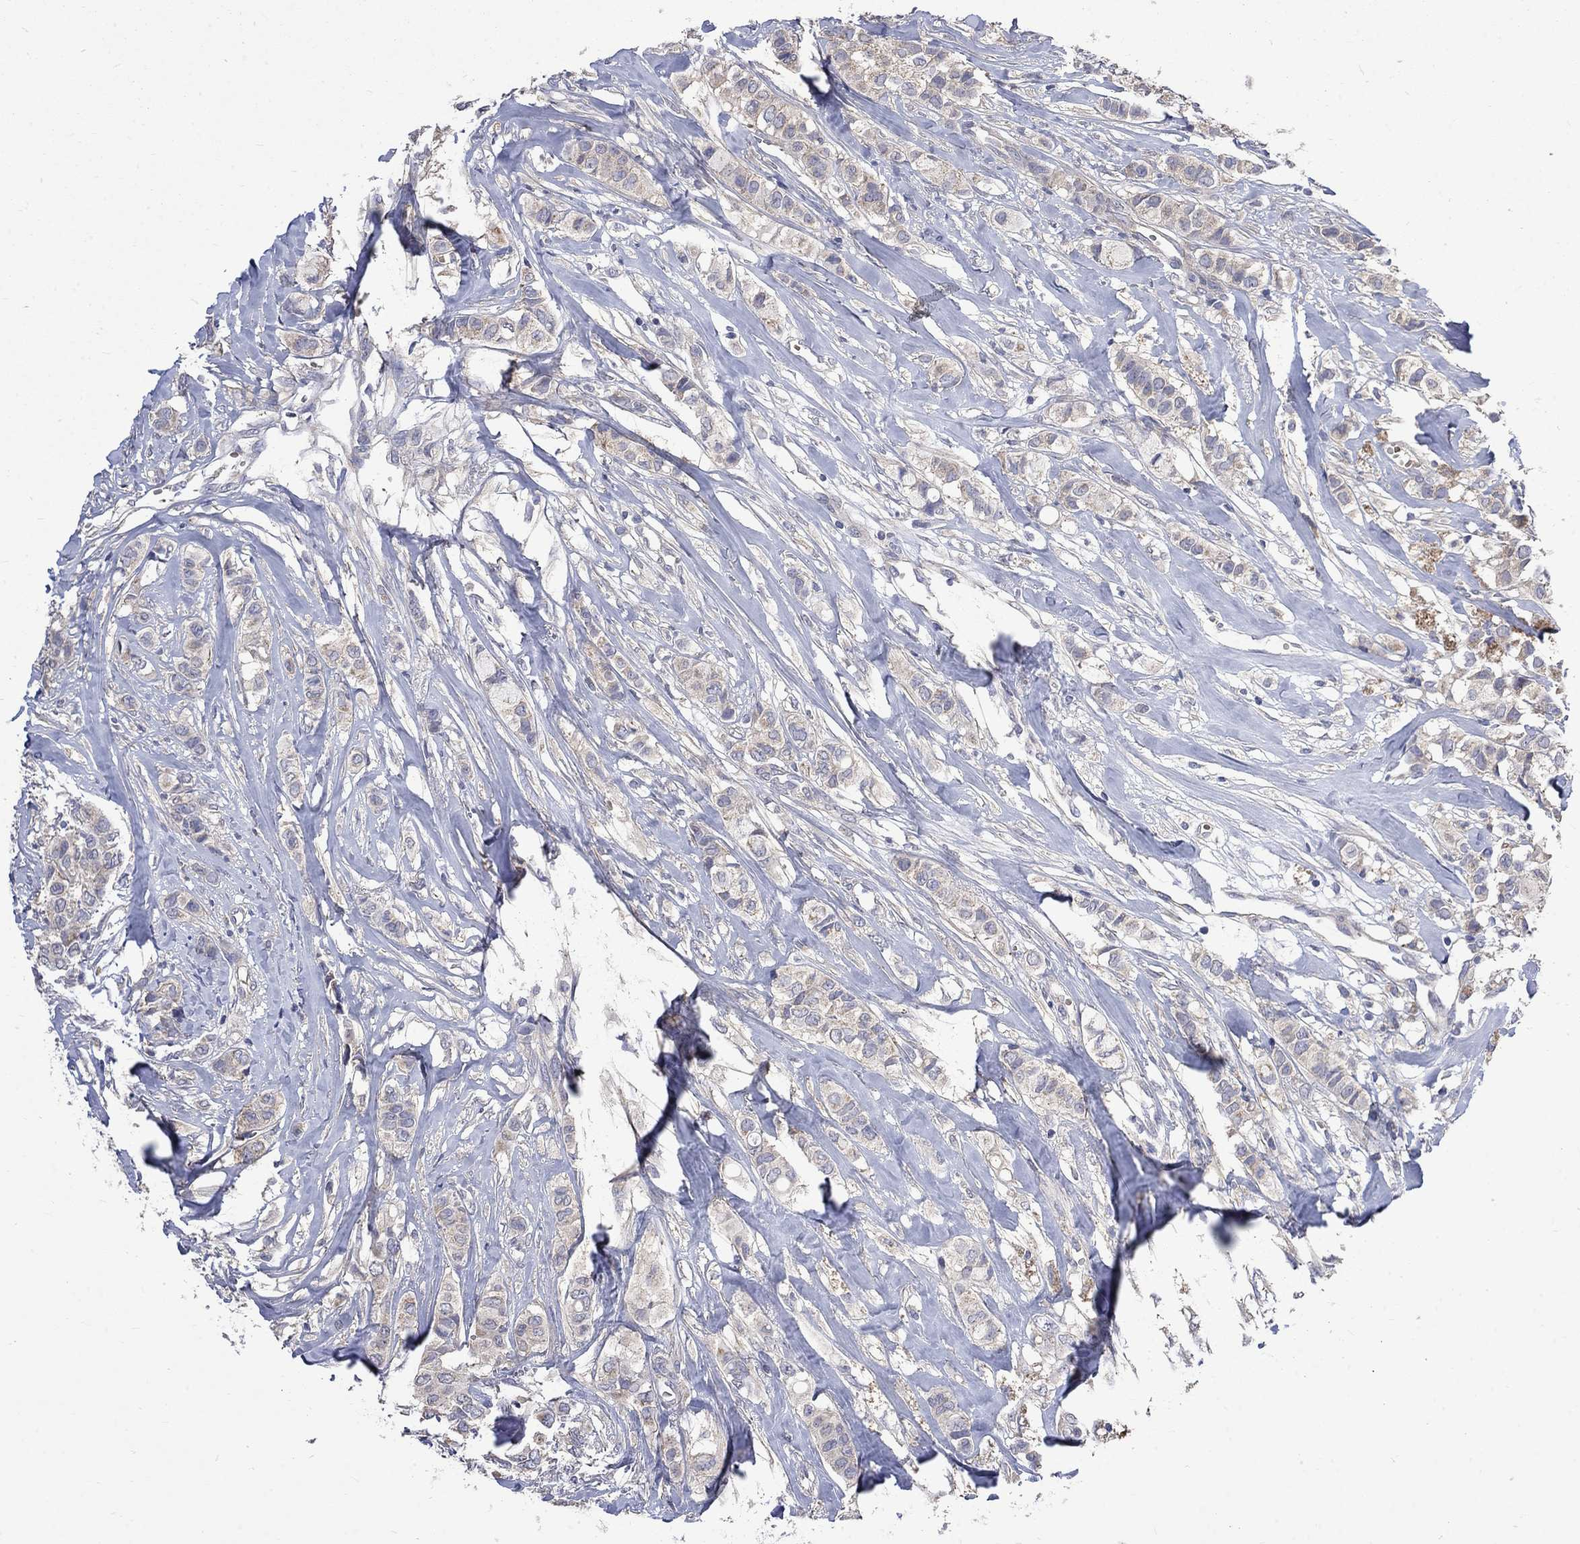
{"staining": {"intensity": "moderate", "quantity": "<25%", "location": "cytoplasmic/membranous"}, "tissue": "breast cancer", "cell_type": "Tumor cells", "image_type": "cancer", "snomed": [{"axis": "morphology", "description": "Duct carcinoma"}, {"axis": "topography", "description": "Breast"}], "caption": "An IHC histopathology image of neoplastic tissue is shown. Protein staining in brown highlights moderate cytoplasmic/membranous positivity in breast cancer (invasive ductal carcinoma) within tumor cells.", "gene": "HSPA12A", "patient": {"sex": "female", "age": 85}}